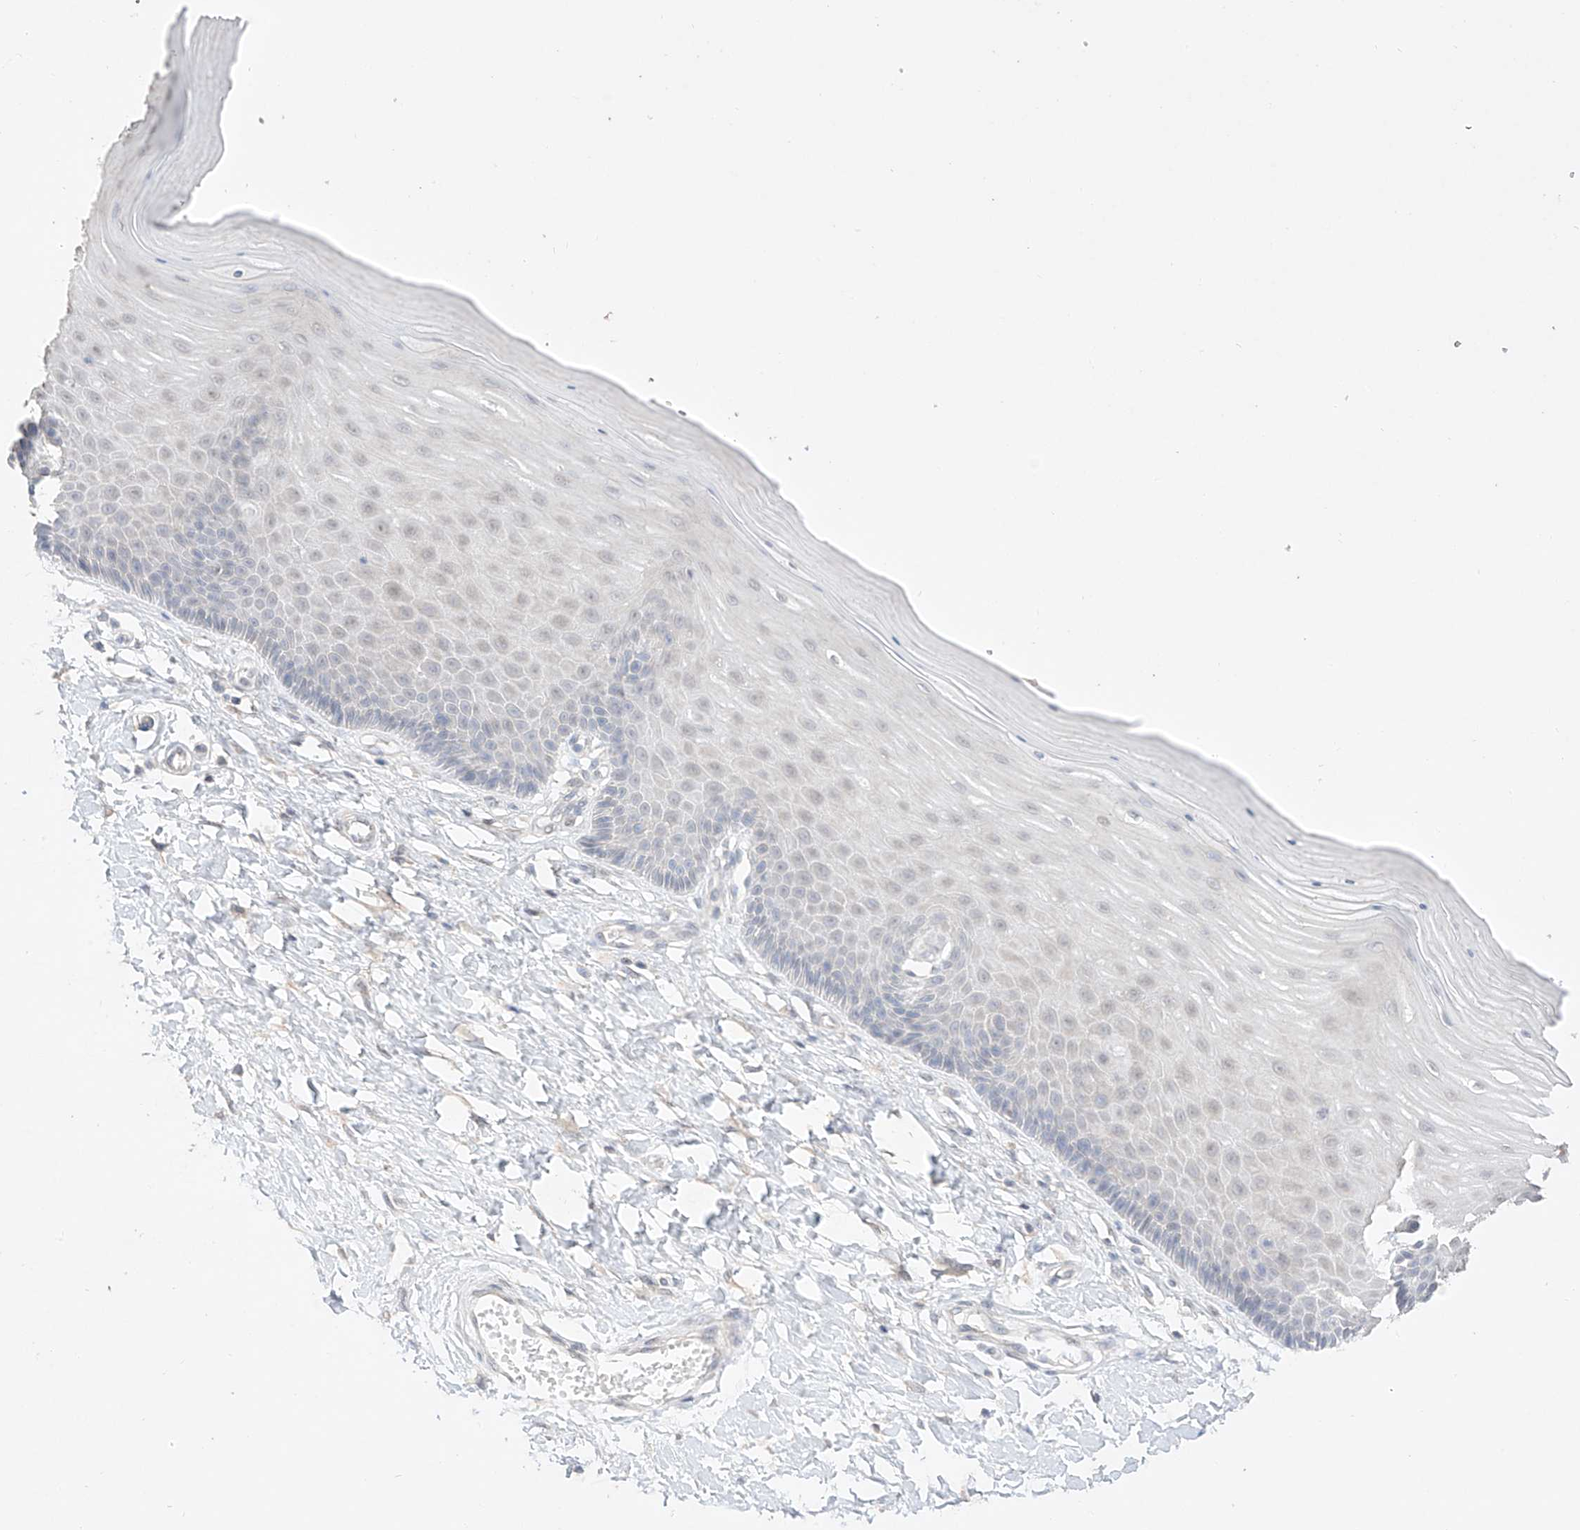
{"staining": {"intensity": "weak", "quantity": "<25%", "location": "nuclear"}, "tissue": "cervix", "cell_type": "Glandular cells", "image_type": "normal", "snomed": [{"axis": "morphology", "description": "Normal tissue, NOS"}, {"axis": "topography", "description": "Cervix"}], "caption": "Protein analysis of benign cervix exhibits no significant staining in glandular cells. (Immunohistochemistry (ihc), brightfield microscopy, high magnification).", "gene": "APIP", "patient": {"sex": "female", "age": 55}}